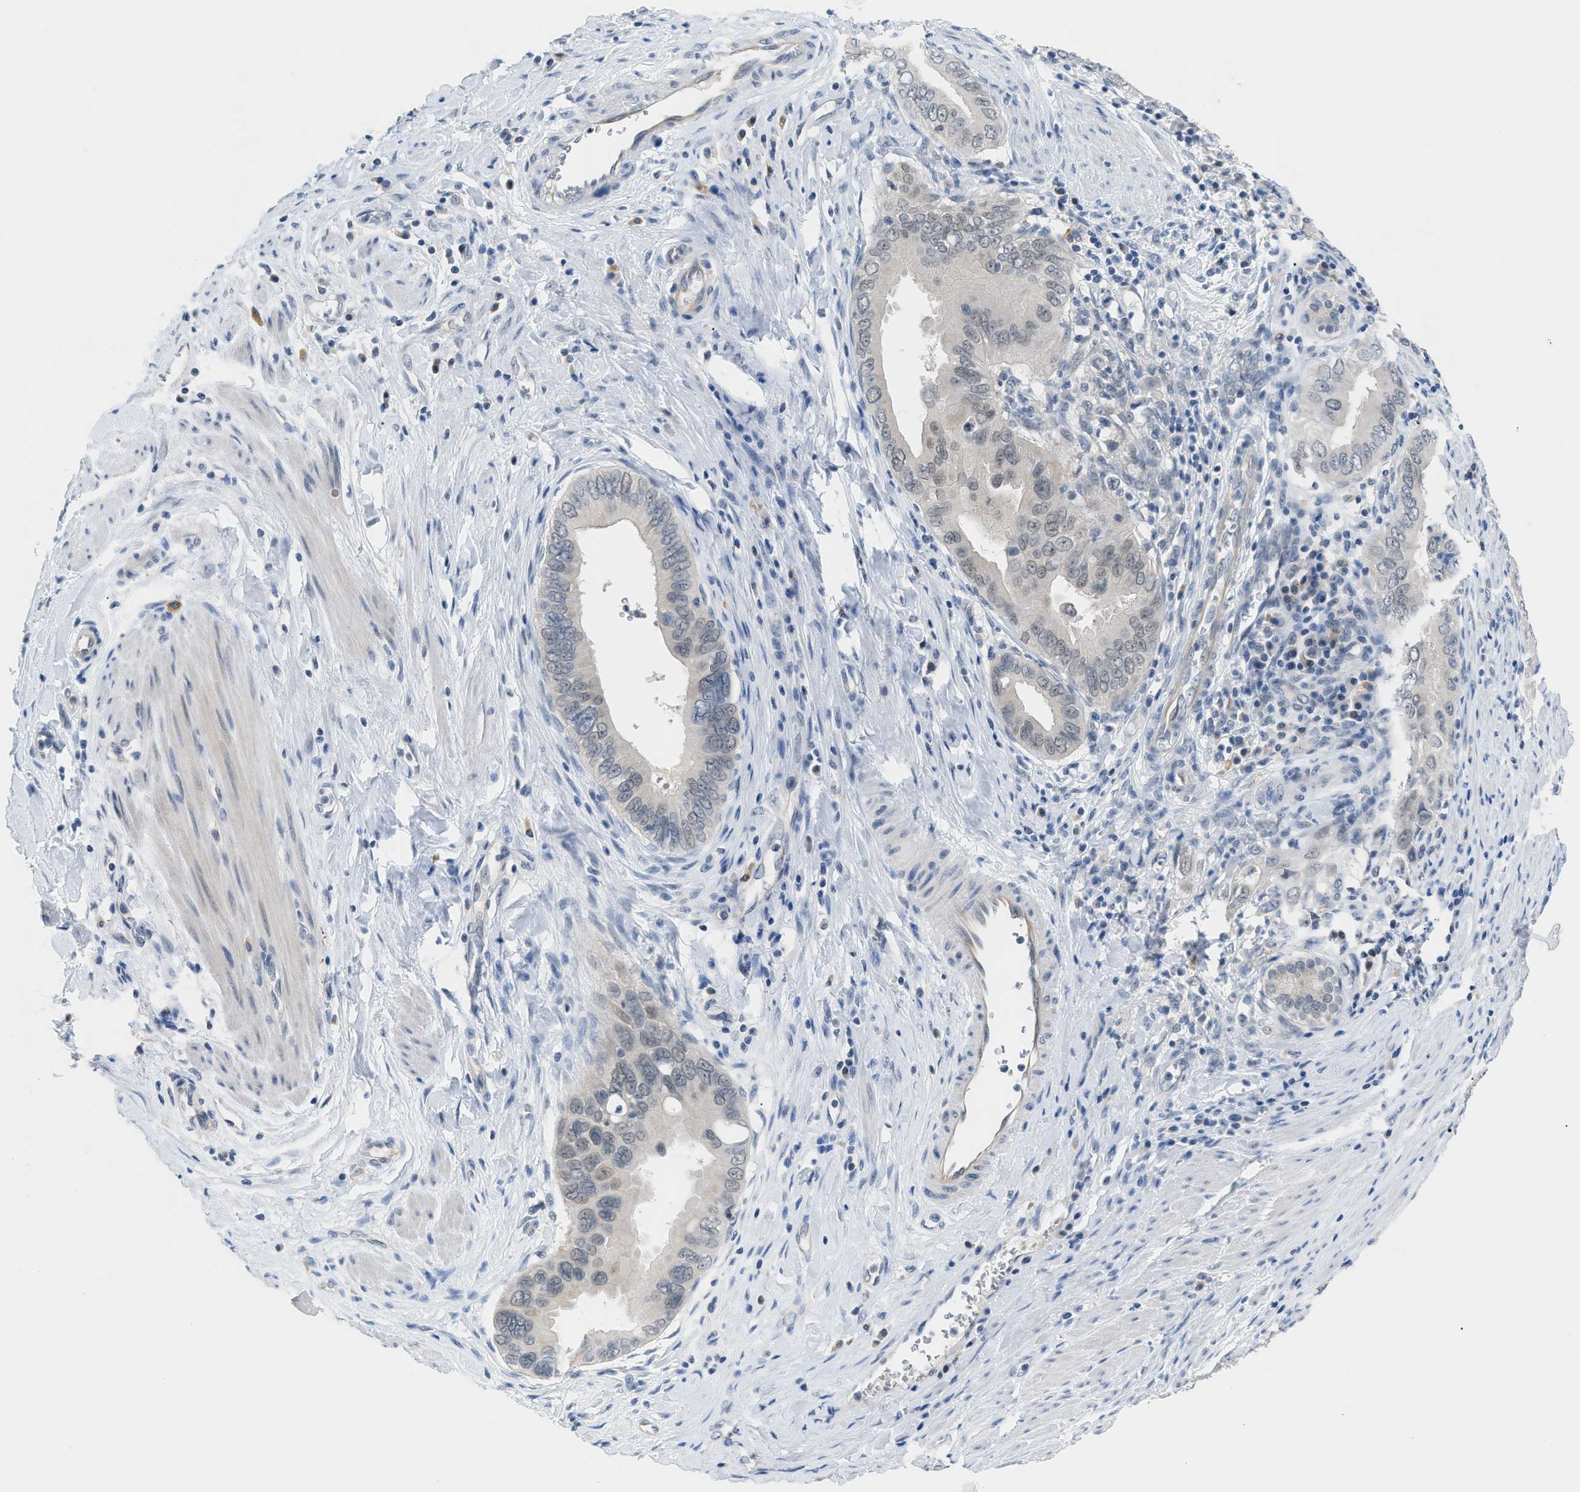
{"staining": {"intensity": "weak", "quantity": "<25%", "location": "cytoplasmic/membranous"}, "tissue": "pancreatic cancer", "cell_type": "Tumor cells", "image_type": "cancer", "snomed": [{"axis": "morphology", "description": "Normal tissue, NOS"}, {"axis": "topography", "description": "Lymph node"}], "caption": "There is no significant expression in tumor cells of pancreatic cancer.", "gene": "PSAT1", "patient": {"sex": "male", "age": 50}}